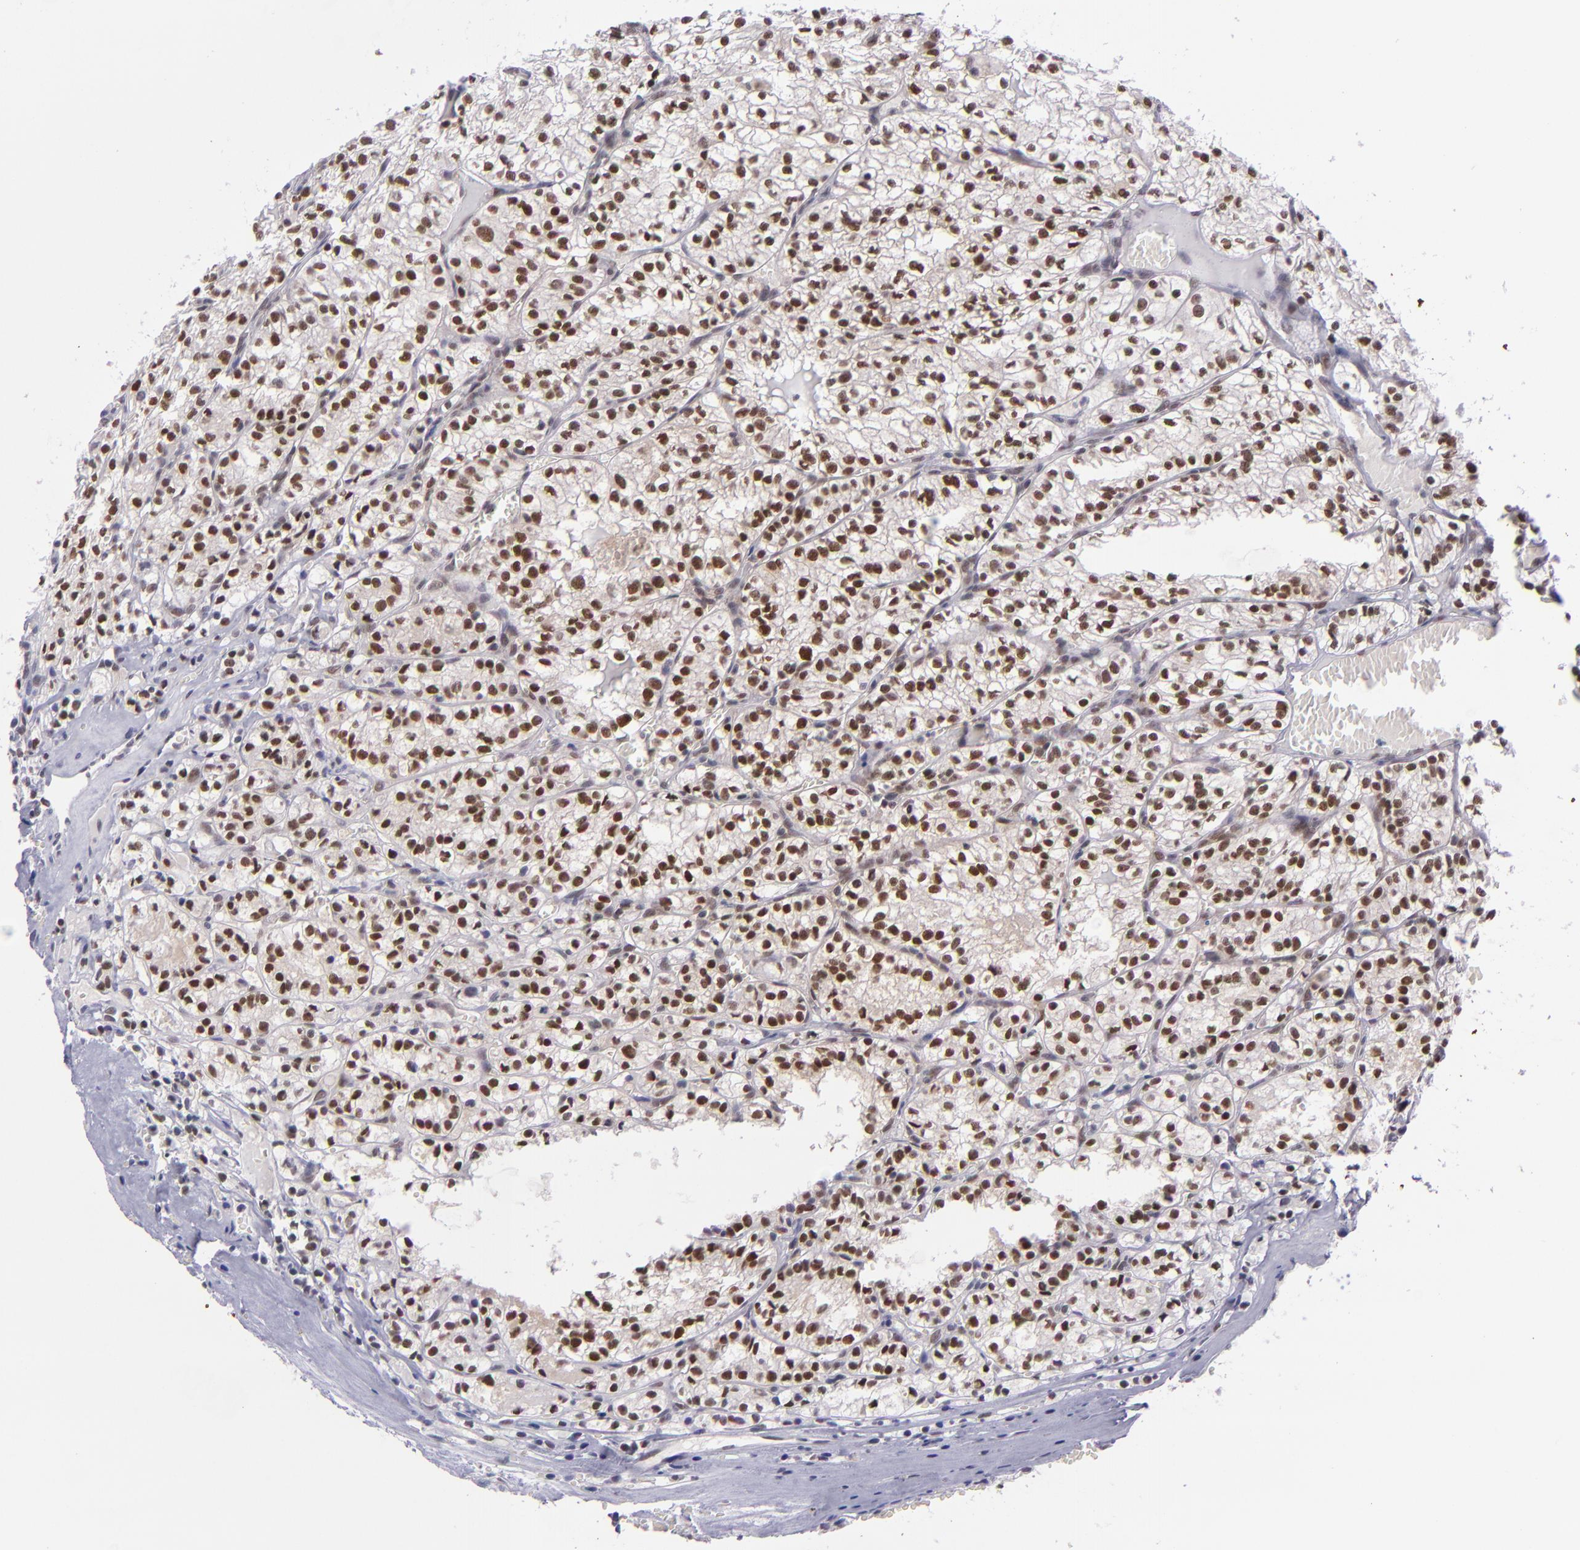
{"staining": {"intensity": "strong", "quantity": ">75%", "location": "nuclear"}, "tissue": "renal cancer", "cell_type": "Tumor cells", "image_type": "cancer", "snomed": [{"axis": "morphology", "description": "Adenocarcinoma, NOS"}, {"axis": "topography", "description": "Kidney"}], "caption": "Protein analysis of adenocarcinoma (renal) tissue reveals strong nuclear staining in approximately >75% of tumor cells. (Stains: DAB (3,3'-diaminobenzidine) in brown, nuclei in blue, Microscopy: brightfield microscopy at high magnification).", "gene": "BAG1", "patient": {"sex": "male", "age": 61}}